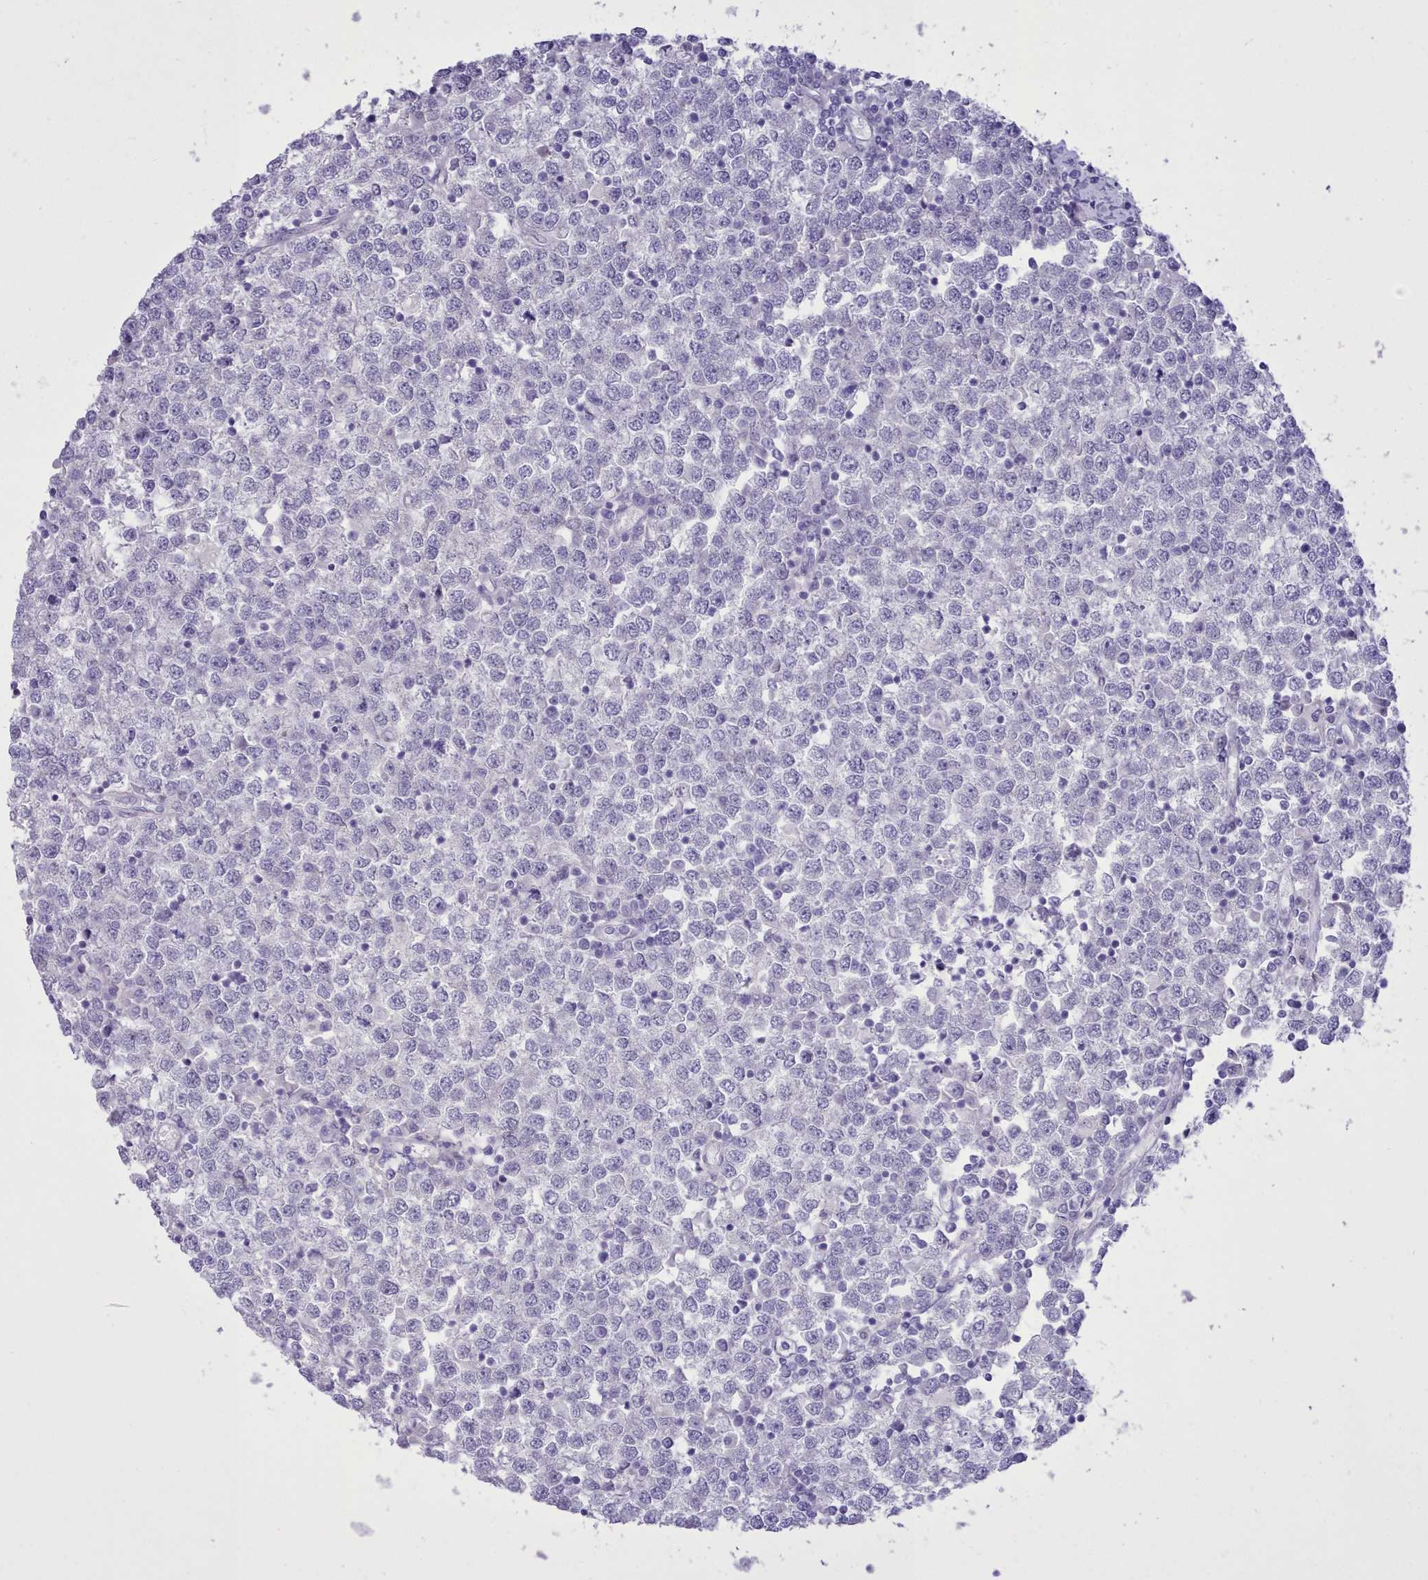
{"staining": {"intensity": "negative", "quantity": "none", "location": "none"}, "tissue": "testis cancer", "cell_type": "Tumor cells", "image_type": "cancer", "snomed": [{"axis": "morphology", "description": "Seminoma, NOS"}, {"axis": "topography", "description": "Testis"}], "caption": "Immunohistochemical staining of testis cancer (seminoma) reveals no significant positivity in tumor cells.", "gene": "TMEM253", "patient": {"sex": "male", "age": 65}}